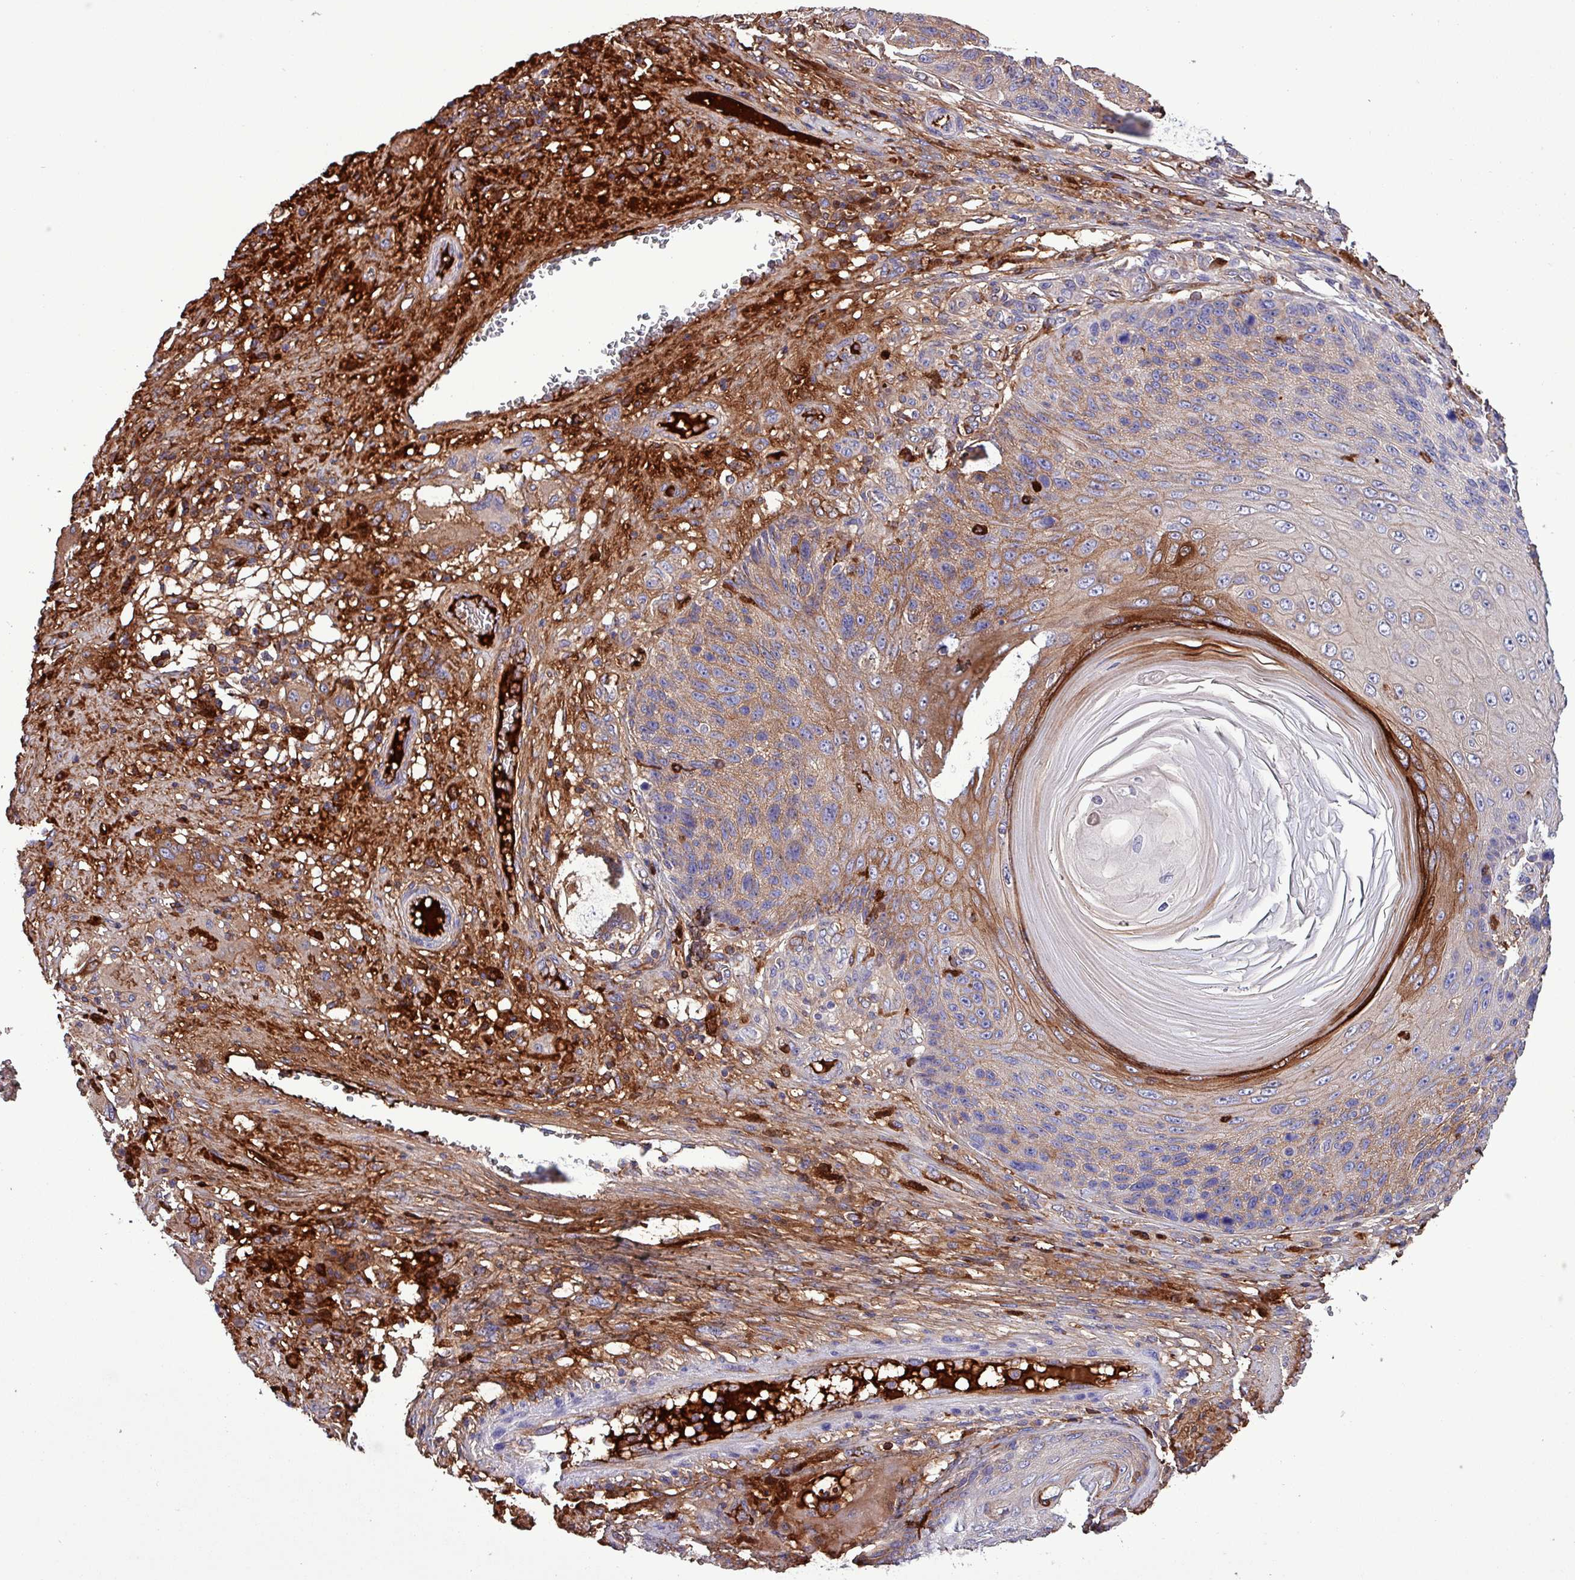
{"staining": {"intensity": "moderate", "quantity": "25%-75%", "location": "cytoplasmic/membranous"}, "tissue": "skin cancer", "cell_type": "Tumor cells", "image_type": "cancer", "snomed": [{"axis": "morphology", "description": "Squamous cell carcinoma, NOS"}, {"axis": "topography", "description": "Skin"}], "caption": "An image showing moderate cytoplasmic/membranous positivity in approximately 25%-75% of tumor cells in skin cancer (squamous cell carcinoma), as visualized by brown immunohistochemical staining.", "gene": "HP", "patient": {"sex": "female", "age": 88}}